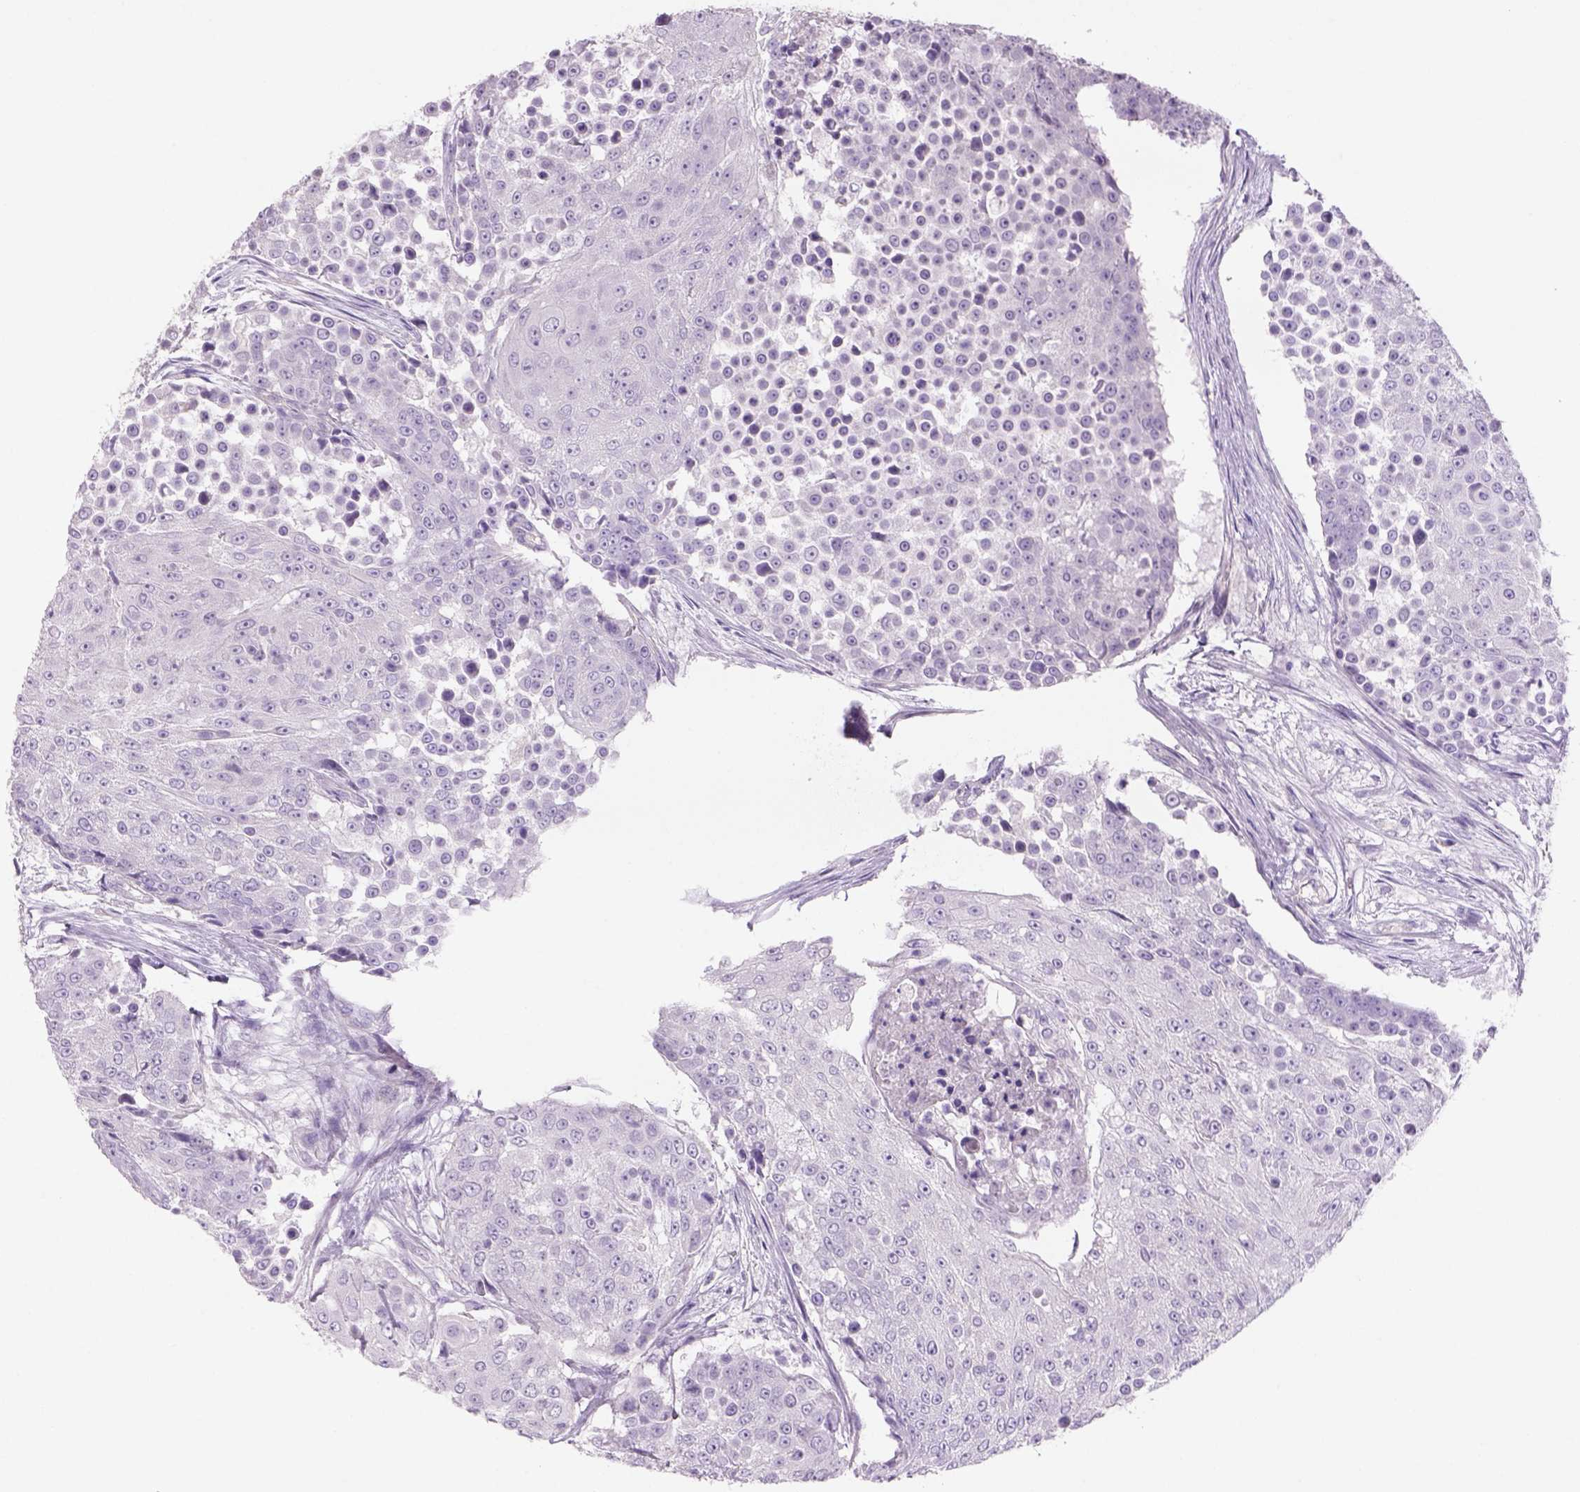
{"staining": {"intensity": "negative", "quantity": "none", "location": "none"}, "tissue": "urothelial cancer", "cell_type": "Tumor cells", "image_type": "cancer", "snomed": [{"axis": "morphology", "description": "Urothelial carcinoma, High grade"}, {"axis": "topography", "description": "Urinary bladder"}], "caption": "Micrograph shows no protein positivity in tumor cells of high-grade urothelial carcinoma tissue.", "gene": "TENM4", "patient": {"sex": "female", "age": 63}}